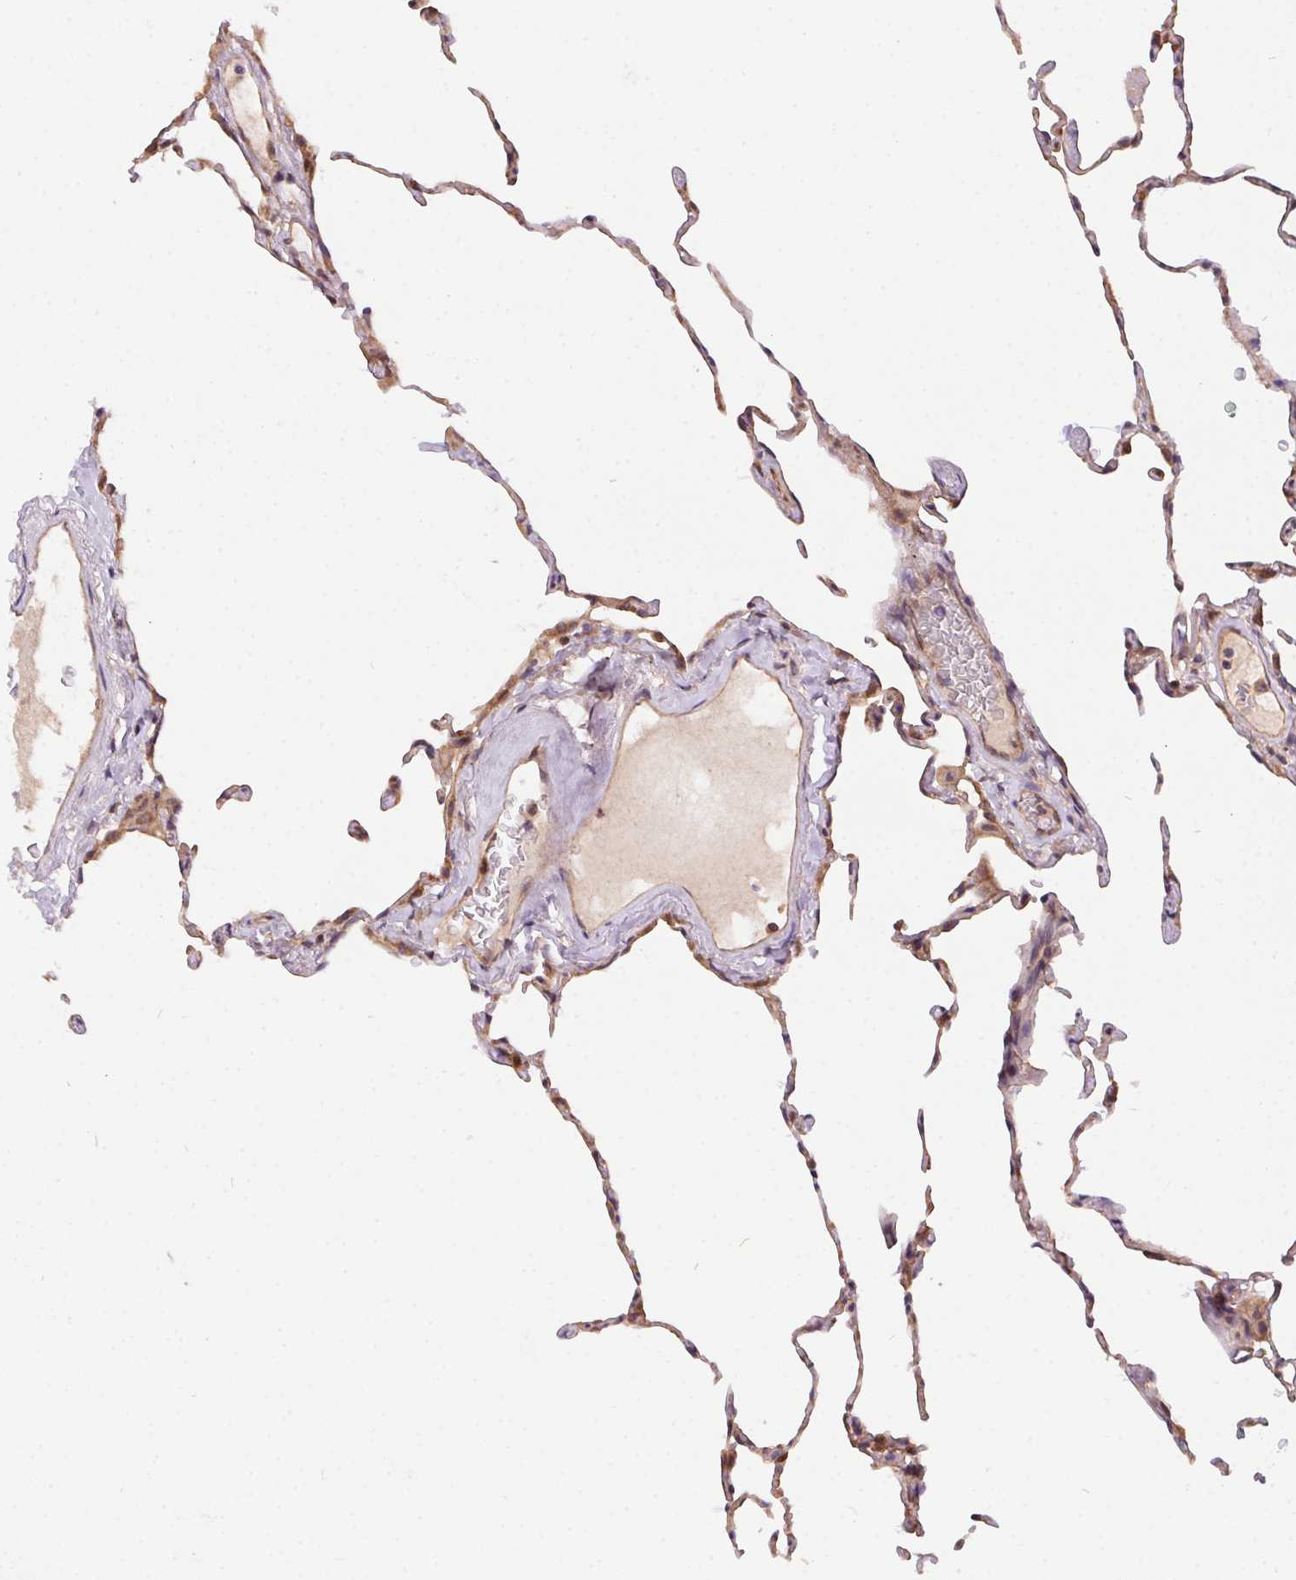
{"staining": {"intensity": "weak", "quantity": "<25%", "location": "cytoplasmic/membranous"}, "tissue": "lung", "cell_type": "Alveolar cells", "image_type": "normal", "snomed": [{"axis": "morphology", "description": "Normal tissue, NOS"}, {"axis": "topography", "description": "Lung"}], "caption": "Immunohistochemical staining of normal lung shows no significant staining in alveolar cells.", "gene": "NUDT16", "patient": {"sex": "female", "age": 57}}